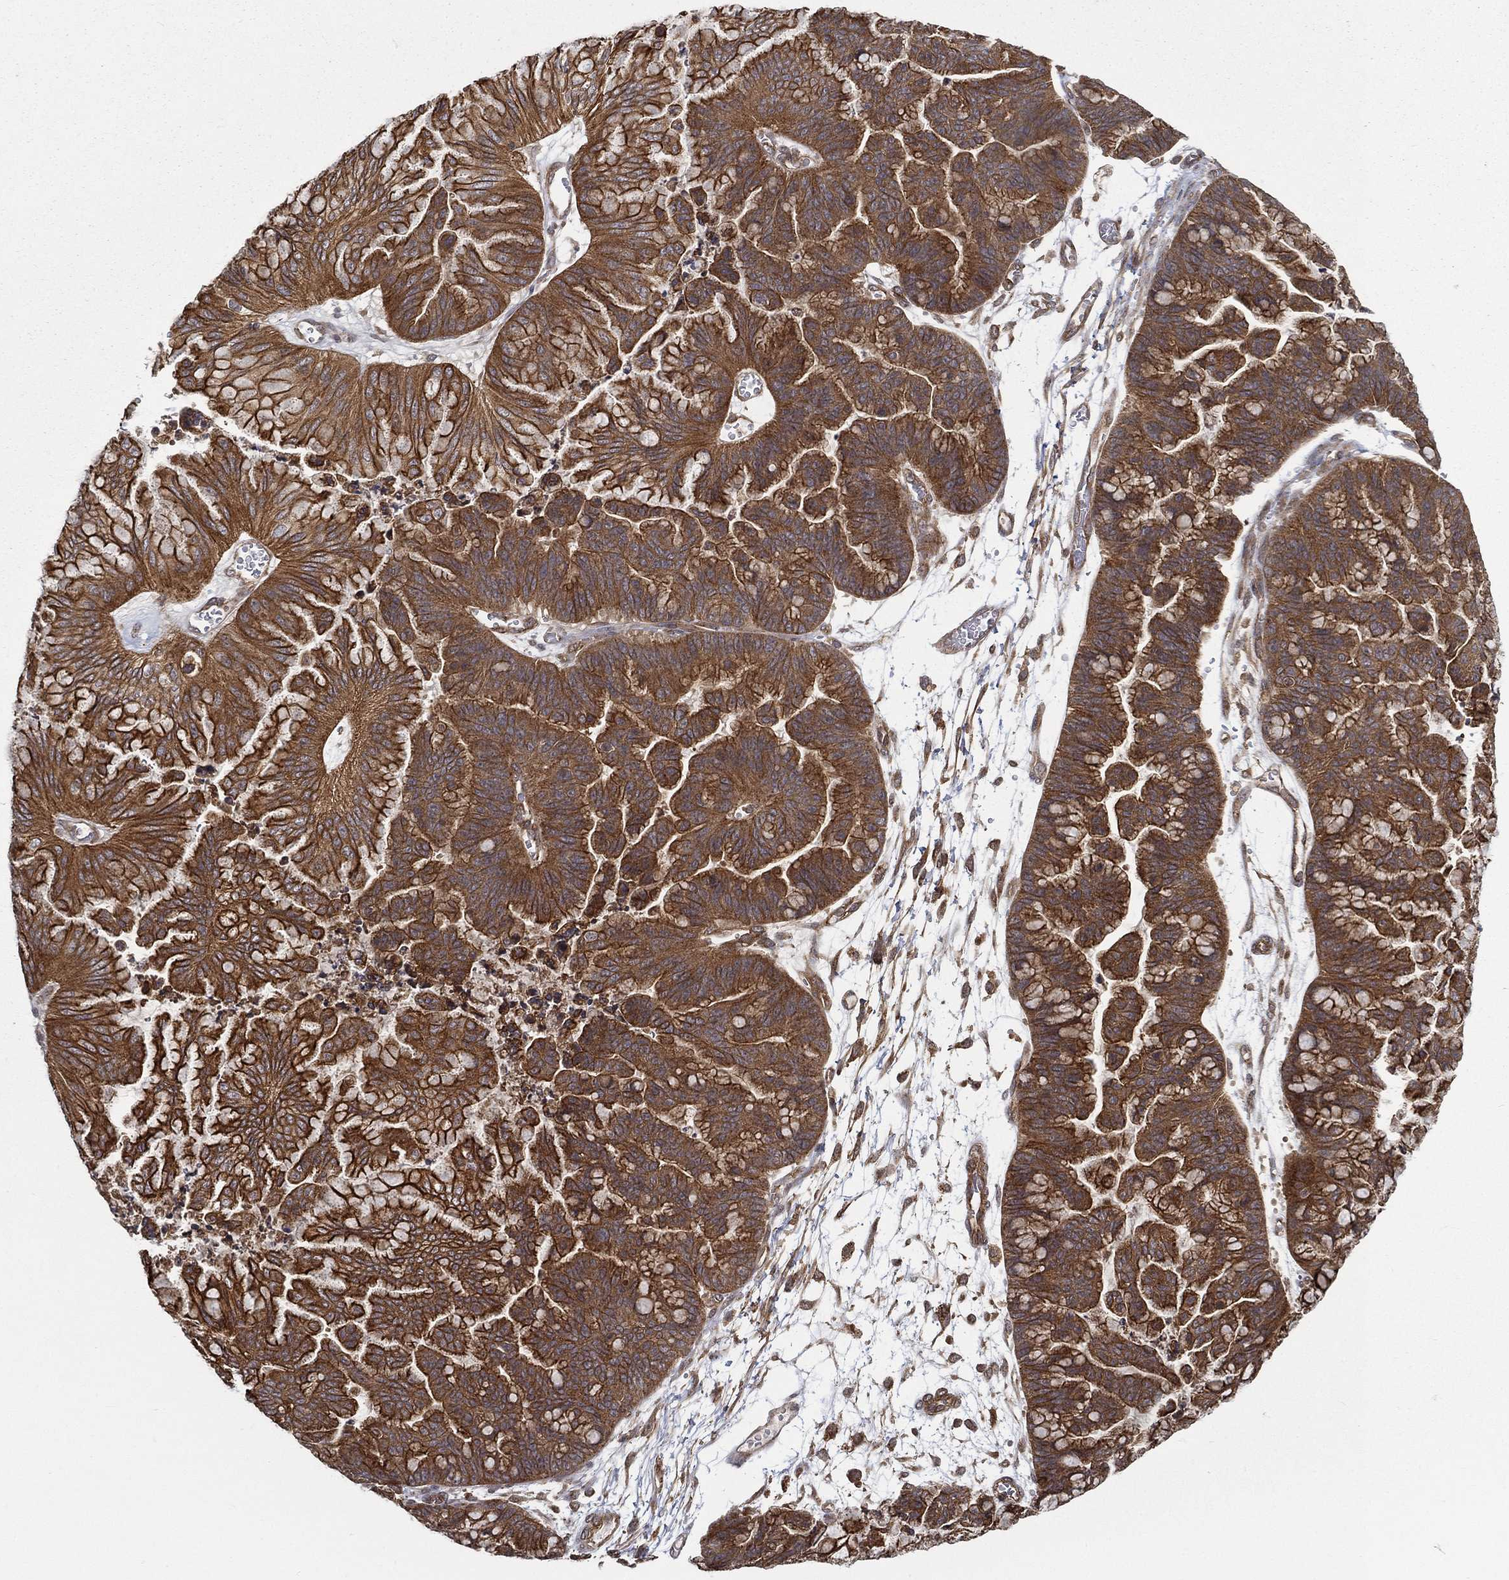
{"staining": {"intensity": "strong", "quantity": ">75%", "location": "cytoplasmic/membranous"}, "tissue": "ovarian cancer", "cell_type": "Tumor cells", "image_type": "cancer", "snomed": [{"axis": "morphology", "description": "Cystadenocarcinoma, mucinous, NOS"}, {"axis": "topography", "description": "Ovary"}], "caption": "IHC (DAB (3,3'-diaminobenzidine)) staining of ovarian cancer exhibits strong cytoplasmic/membranous protein expression in approximately >75% of tumor cells. (DAB (3,3'-diaminobenzidine) = brown stain, brightfield microscopy at high magnification).", "gene": "UACA", "patient": {"sex": "female", "age": 67}}